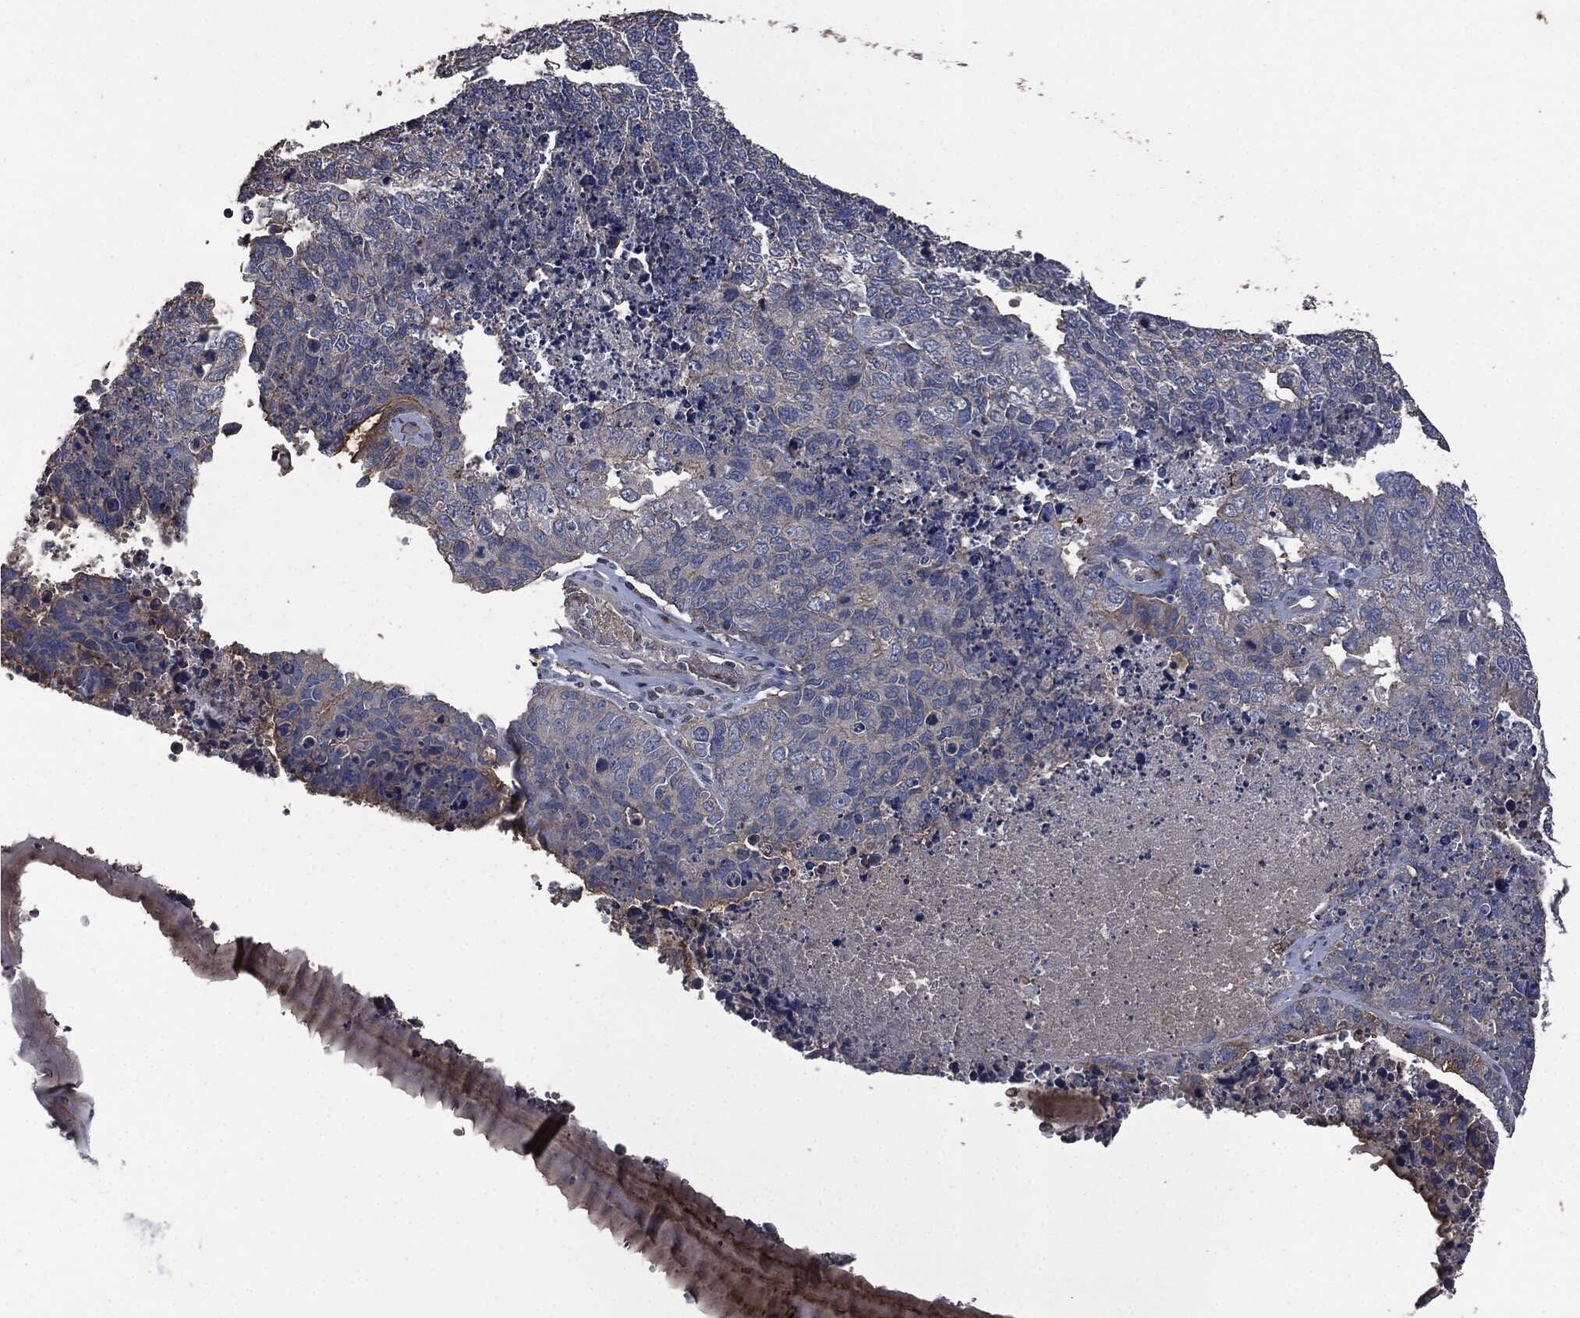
{"staining": {"intensity": "moderate", "quantity": "<25%", "location": "cytoplasmic/membranous"}, "tissue": "cervical cancer", "cell_type": "Tumor cells", "image_type": "cancer", "snomed": [{"axis": "morphology", "description": "Squamous cell carcinoma, NOS"}, {"axis": "topography", "description": "Cervix"}], "caption": "Squamous cell carcinoma (cervical) tissue reveals moderate cytoplasmic/membranous expression in about <25% of tumor cells", "gene": "MSLN", "patient": {"sex": "female", "age": 63}}